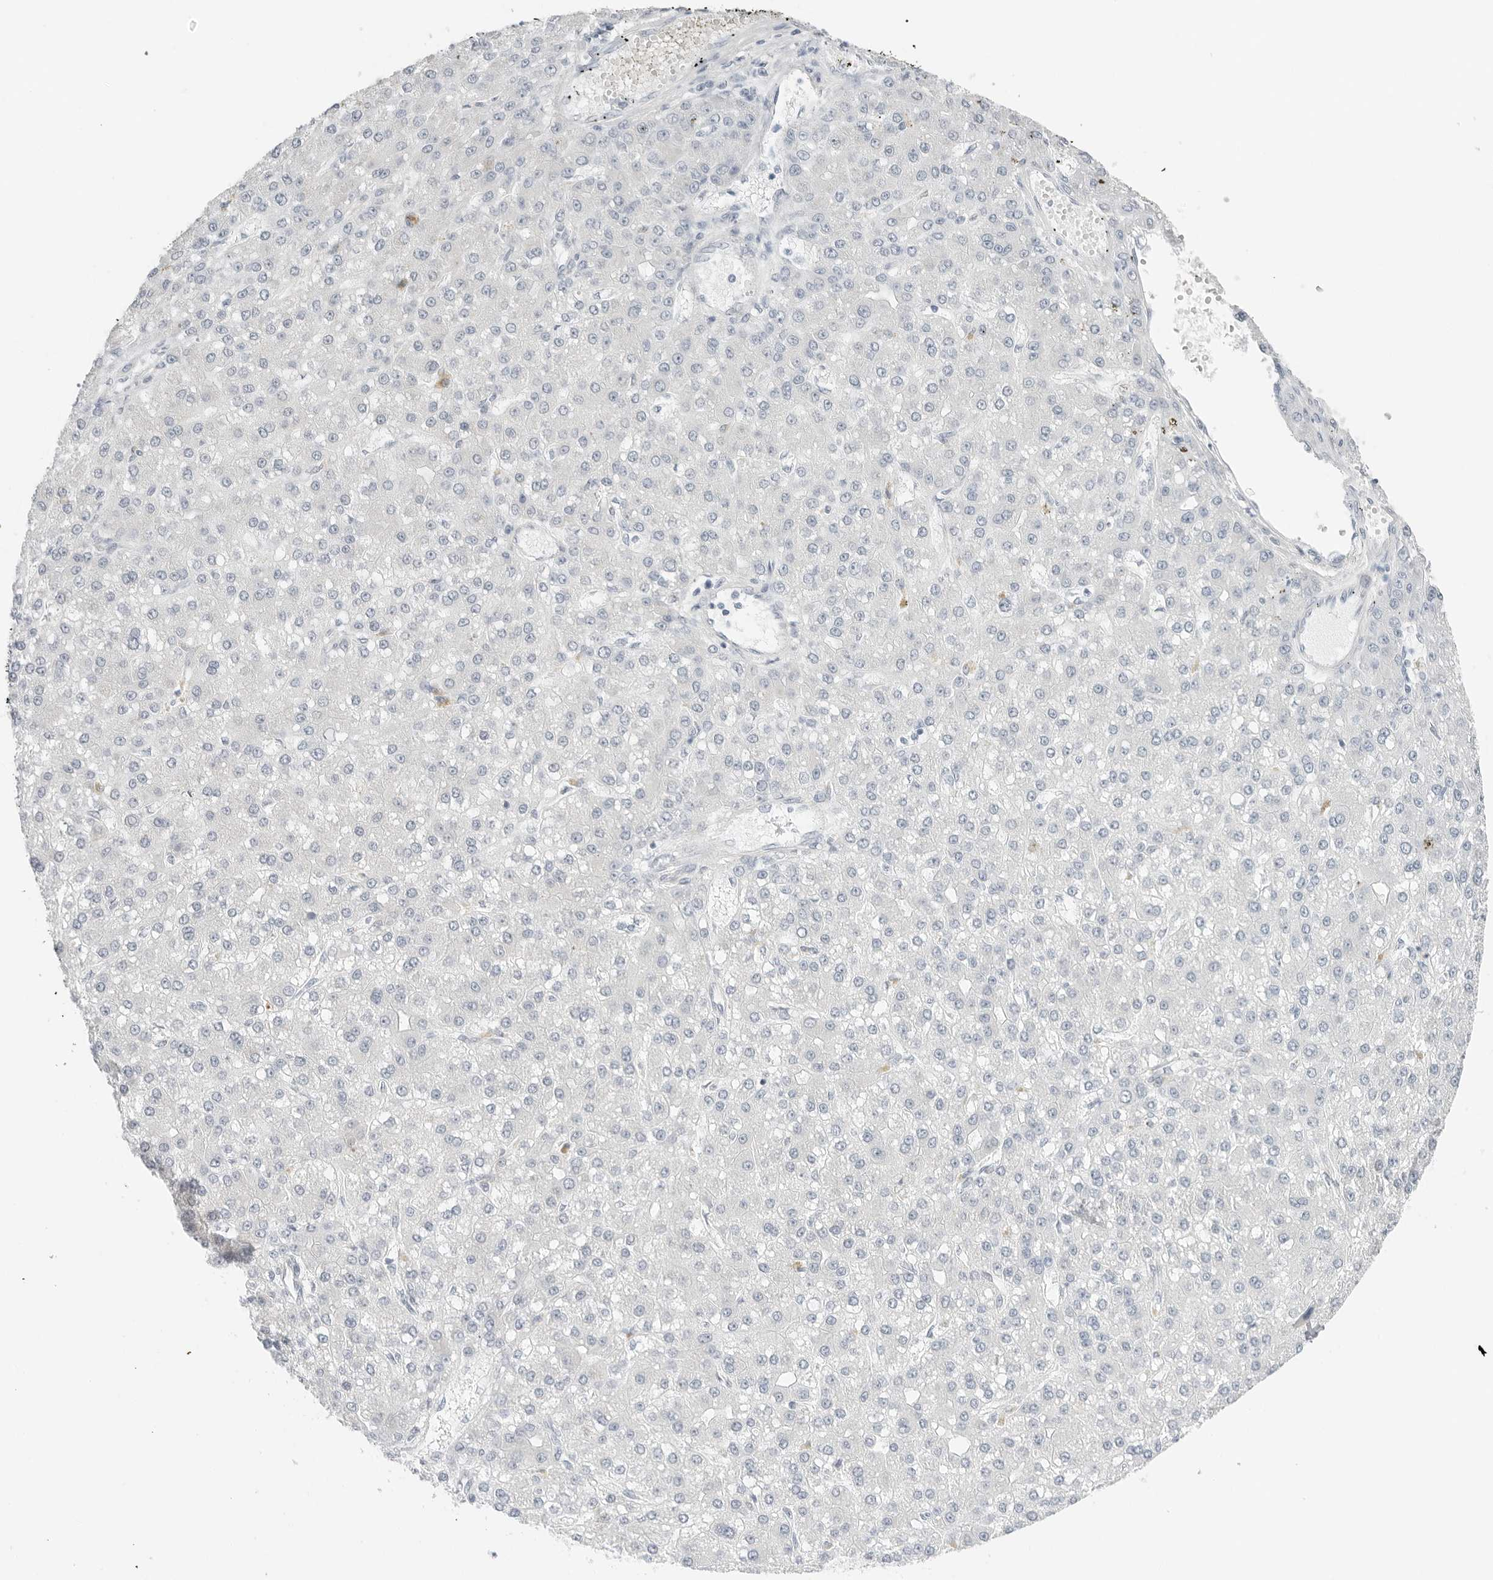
{"staining": {"intensity": "negative", "quantity": "none", "location": "none"}, "tissue": "liver cancer", "cell_type": "Tumor cells", "image_type": "cancer", "snomed": [{"axis": "morphology", "description": "Carcinoma, Hepatocellular, NOS"}, {"axis": "topography", "description": "Liver"}], "caption": "This is a micrograph of immunohistochemistry (IHC) staining of hepatocellular carcinoma (liver), which shows no expression in tumor cells.", "gene": "RC3H1", "patient": {"sex": "male", "age": 67}}